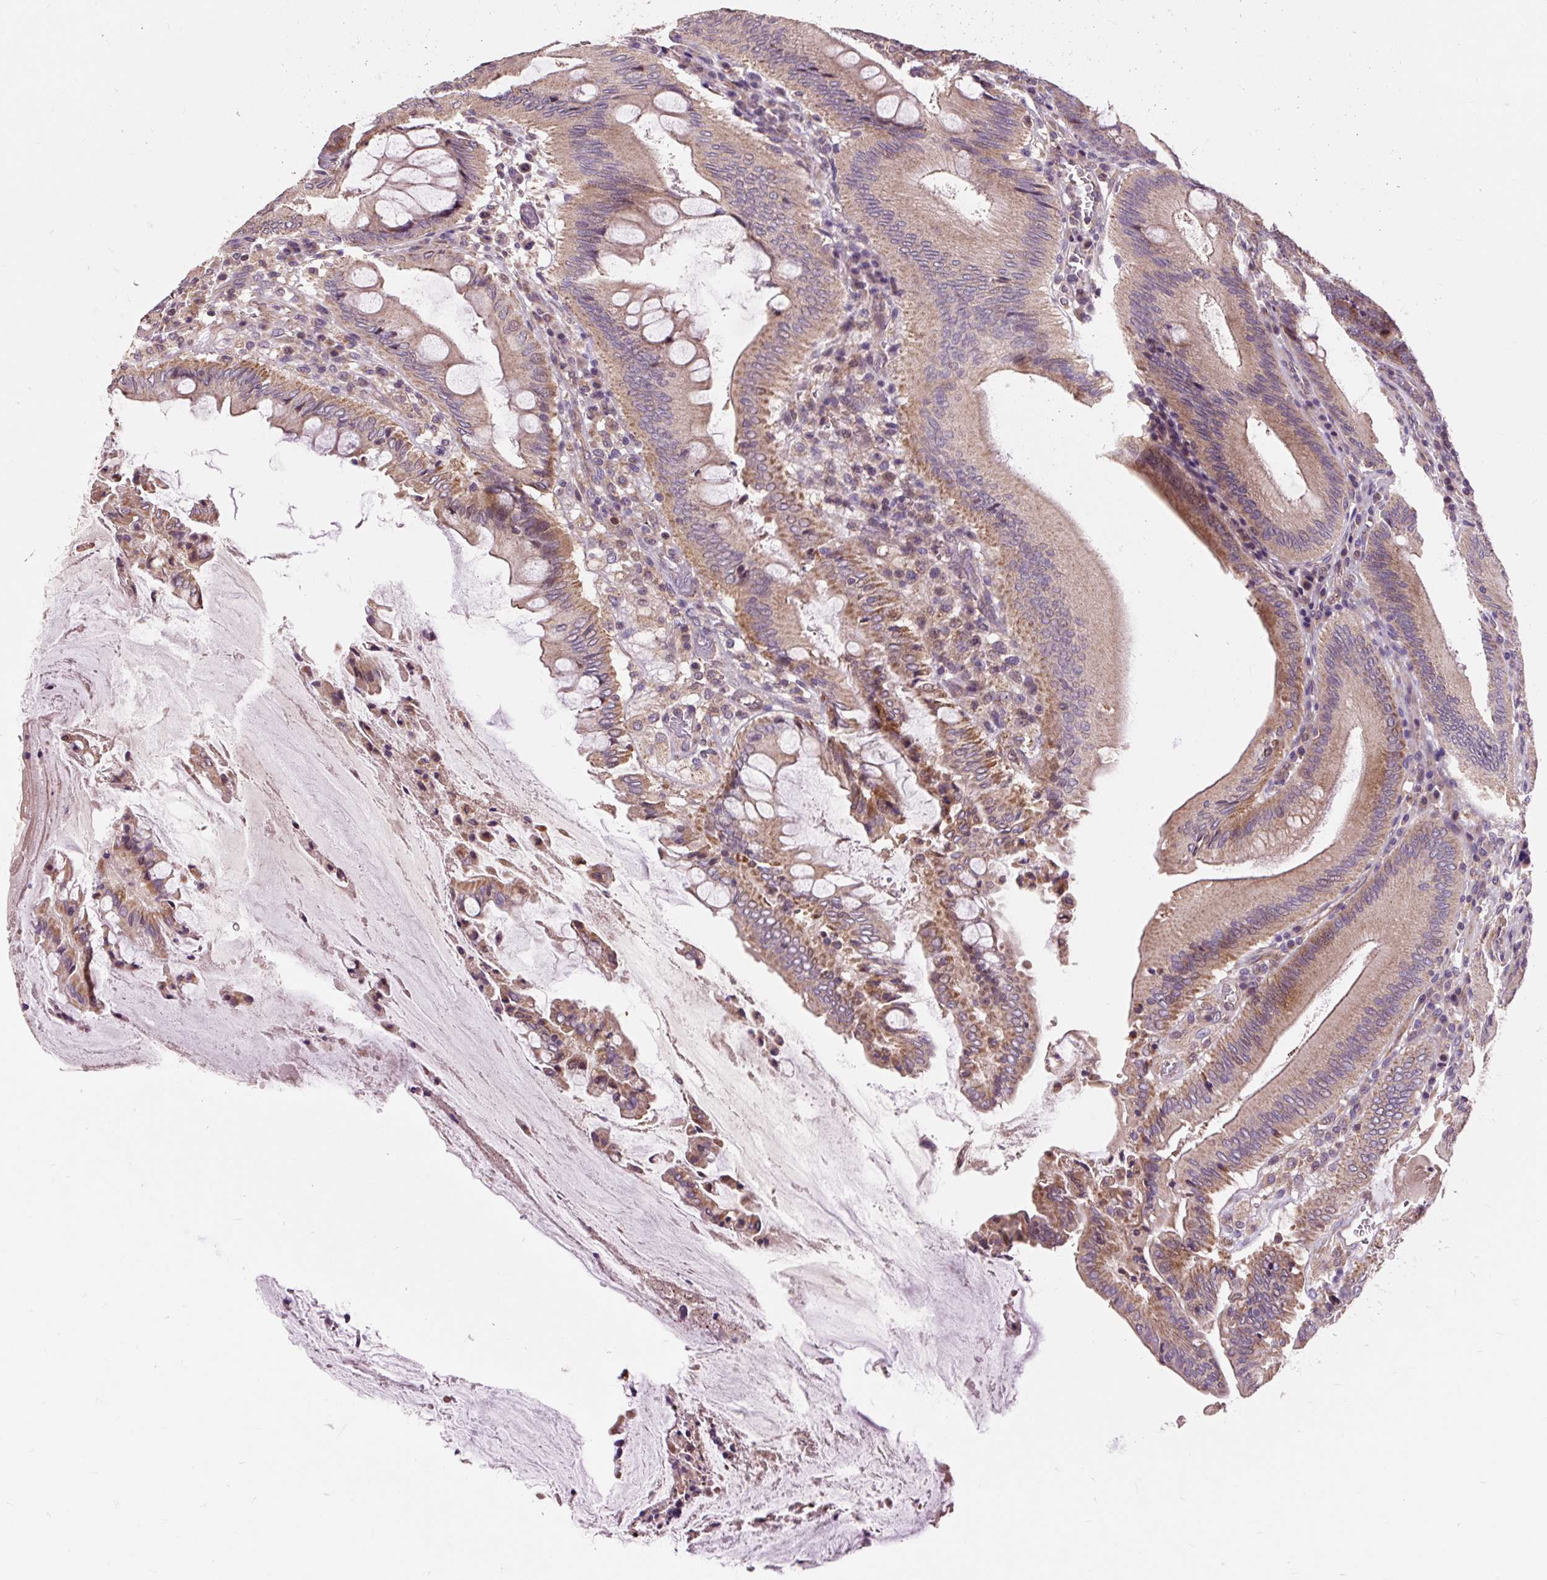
{"staining": {"intensity": "moderate", "quantity": ">75%", "location": "cytoplasmic/membranous"}, "tissue": "colorectal cancer", "cell_type": "Tumor cells", "image_type": "cancer", "snomed": [{"axis": "morphology", "description": "Adenocarcinoma, NOS"}, {"axis": "topography", "description": "Colon"}], "caption": "Brown immunohistochemical staining in human adenocarcinoma (colorectal) displays moderate cytoplasmic/membranous positivity in approximately >75% of tumor cells.", "gene": "PRIMPOL", "patient": {"sex": "male", "age": 62}}